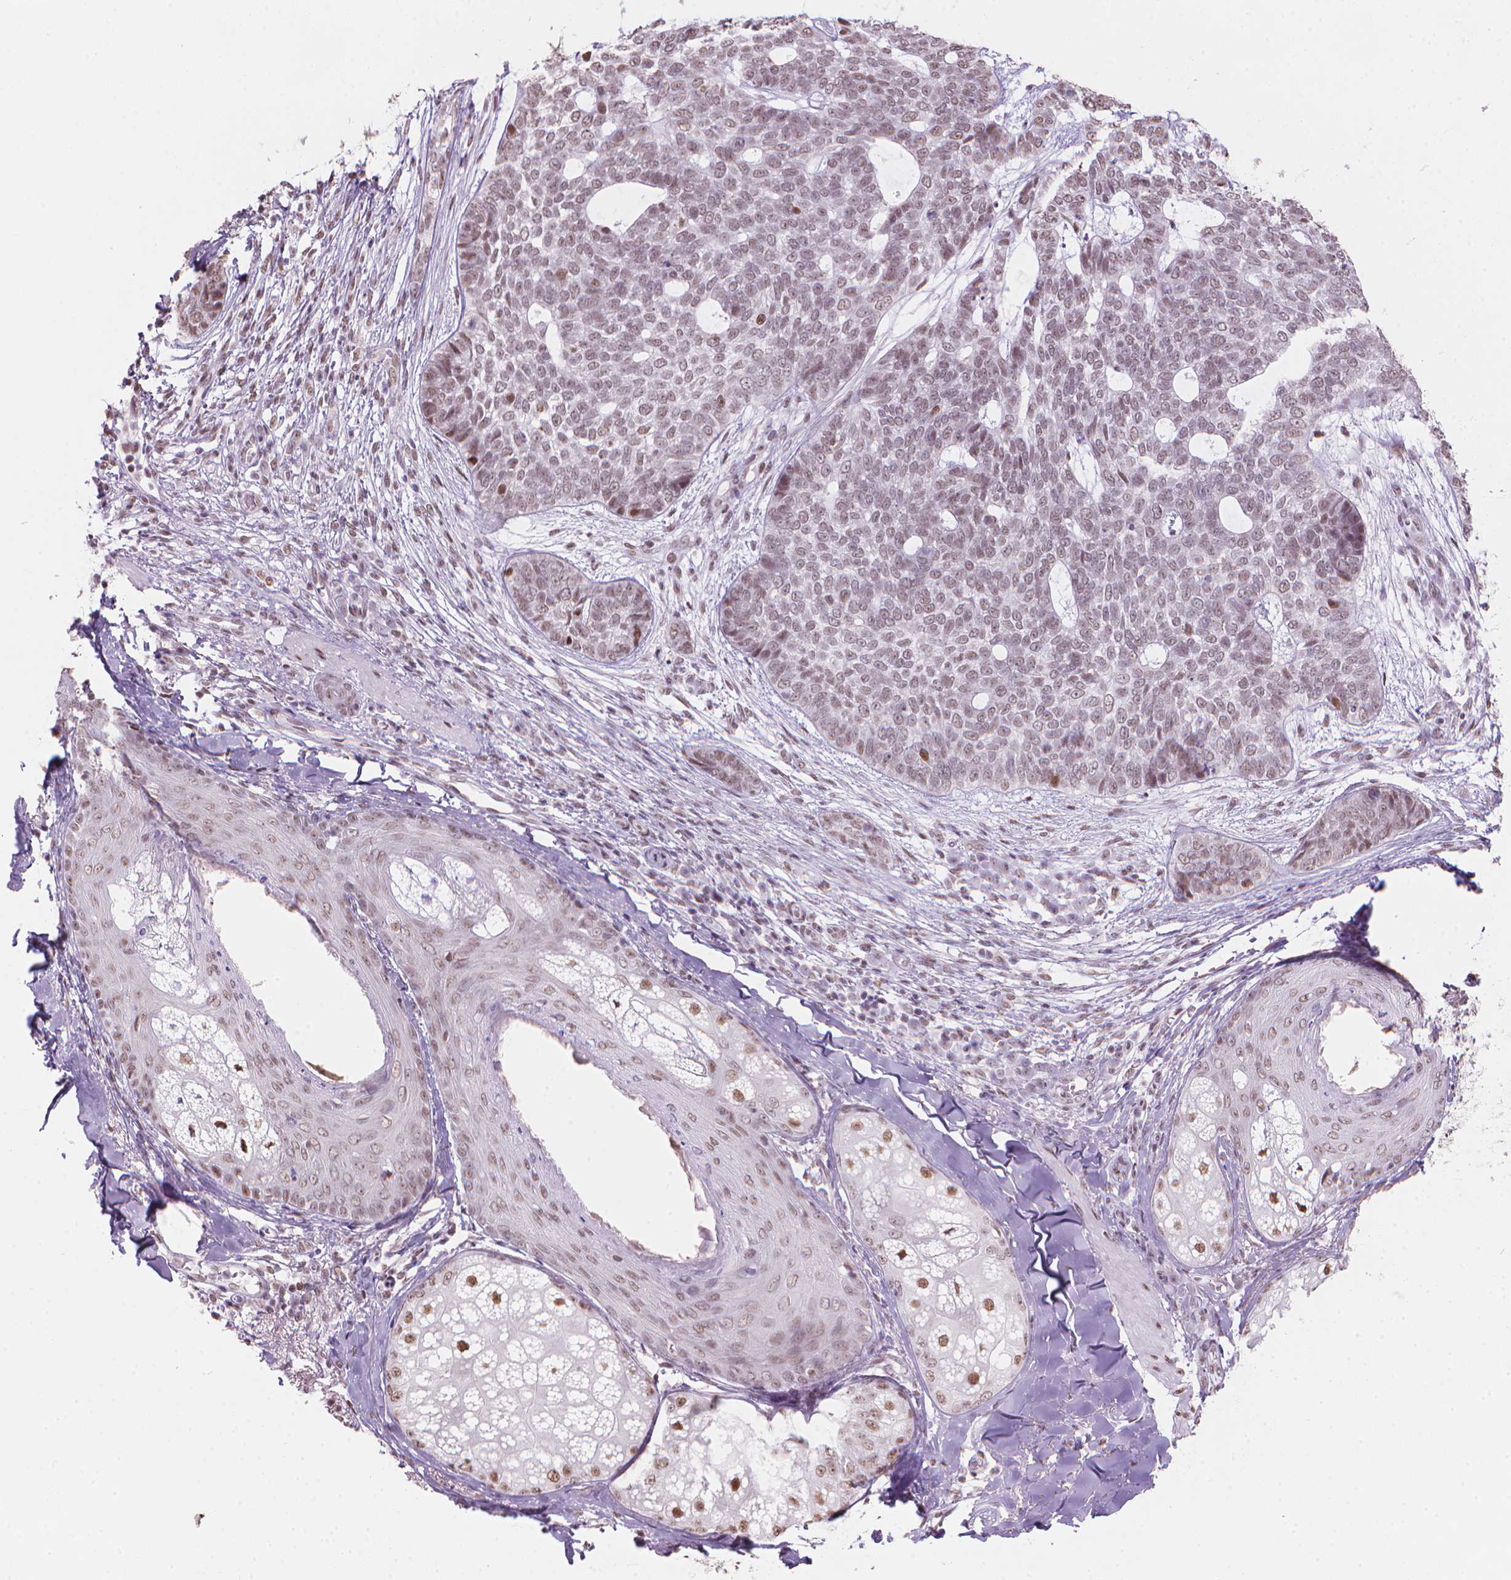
{"staining": {"intensity": "weak", "quantity": ">75%", "location": "nuclear"}, "tissue": "skin cancer", "cell_type": "Tumor cells", "image_type": "cancer", "snomed": [{"axis": "morphology", "description": "Basal cell carcinoma"}, {"axis": "topography", "description": "Skin"}], "caption": "This is an image of IHC staining of skin cancer, which shows weak positivity in the nuclear of tumor cells.", "gene": "PIAS2", "patient": {"sex": "female", "age": 69}}